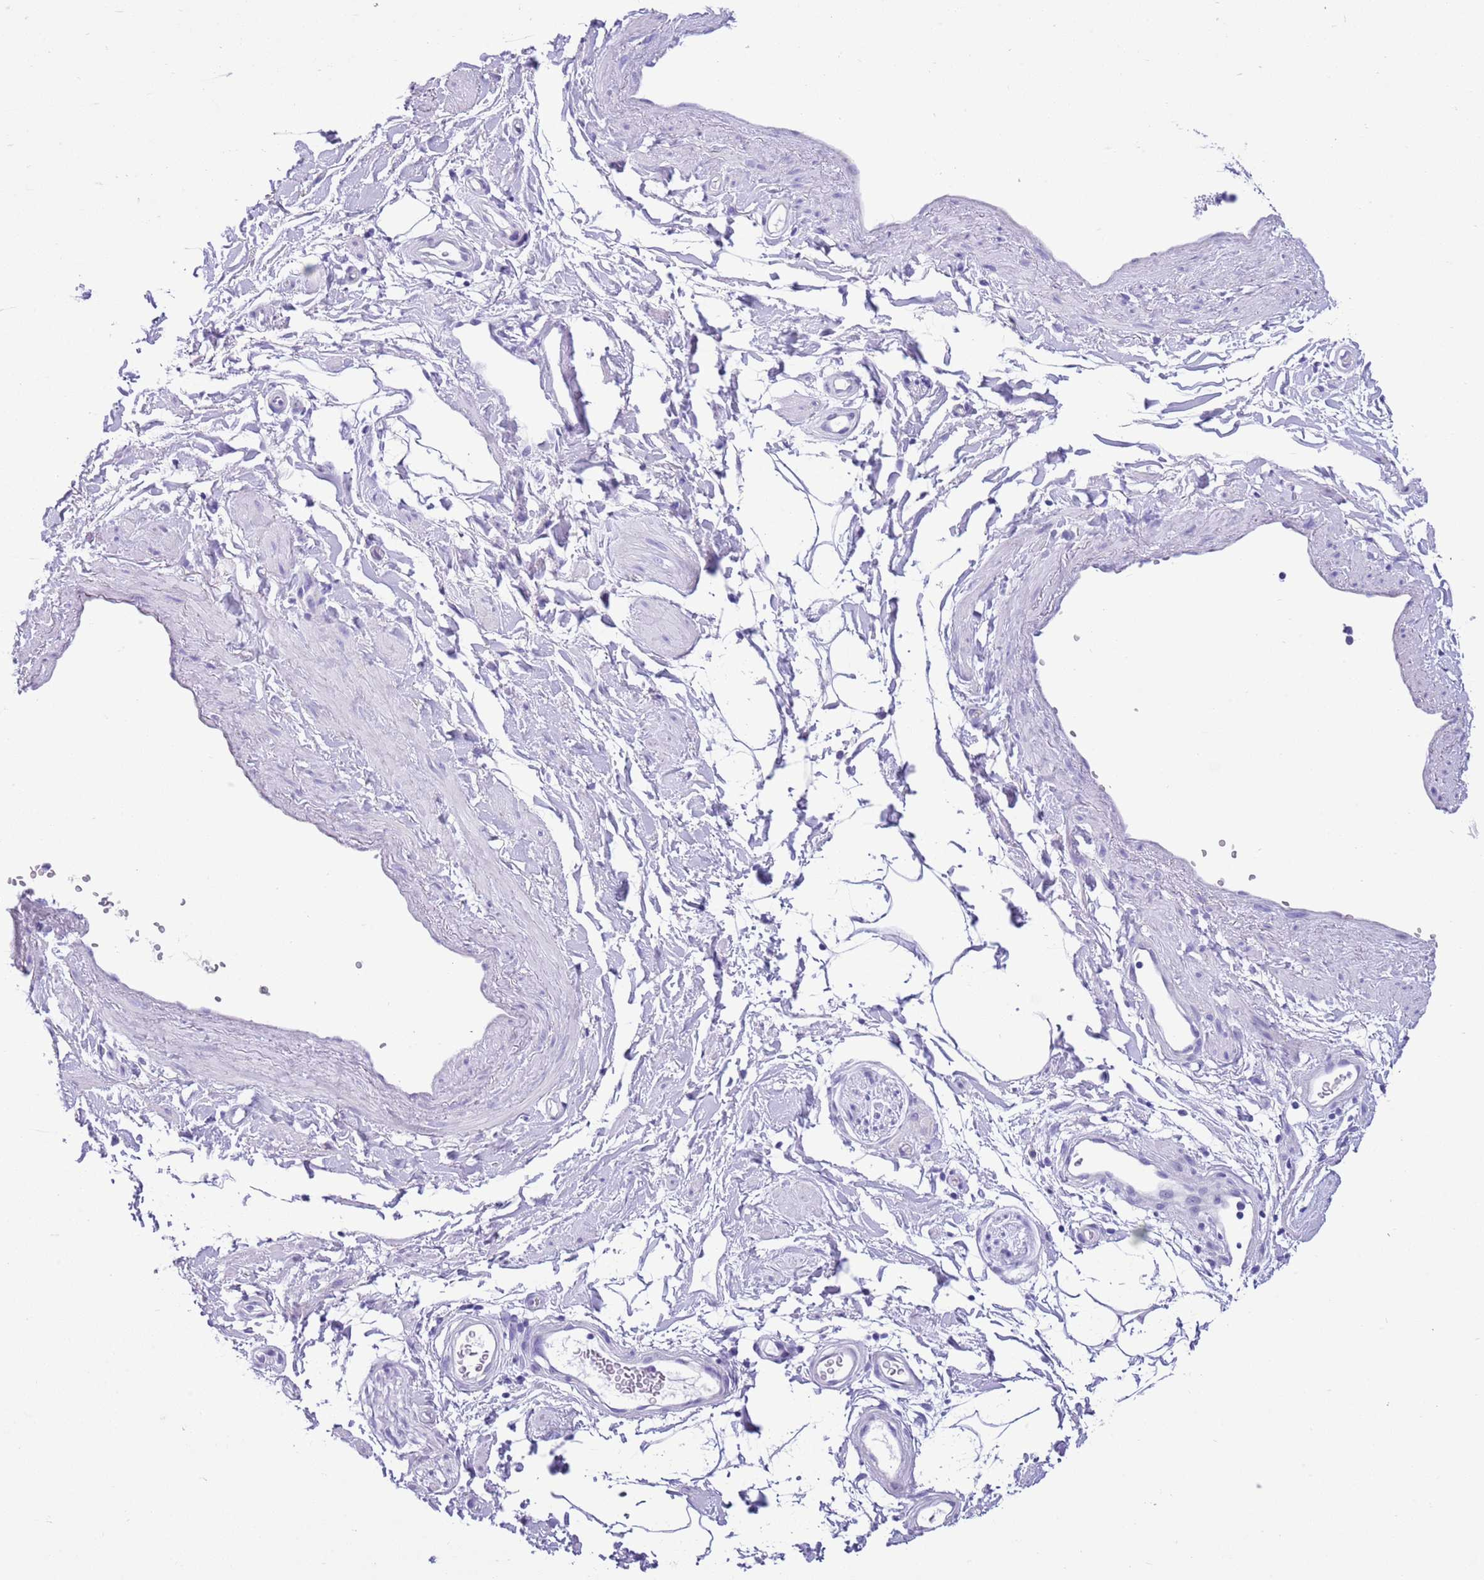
{"staining": {"intensity": "negative", "quantity": "none", "location": "none"}, "tissue": "adipose tissue", "cell_type": "Adipocytes", "image_type": "normal", "snomed": [{"axis": "morphology", "description": "Normal tissue, NOS"}, {"axis": "topography", "description": "Soft tissue"}, {"axis": "topography", "description": "Adipose tissue"}, {"axis": "topography", "description": "Vascular tissue"}, {"axis": "topography", "description": "Peripheral nerve tissue"}], "caption": "Immunohistochemical staining of benign human adipose tissue demonstrates no significant staining in adipocytes. Nuclei are stained in blue.", "gene": "TMEM185A", "patient": {"sex": "male", "age": 74}}